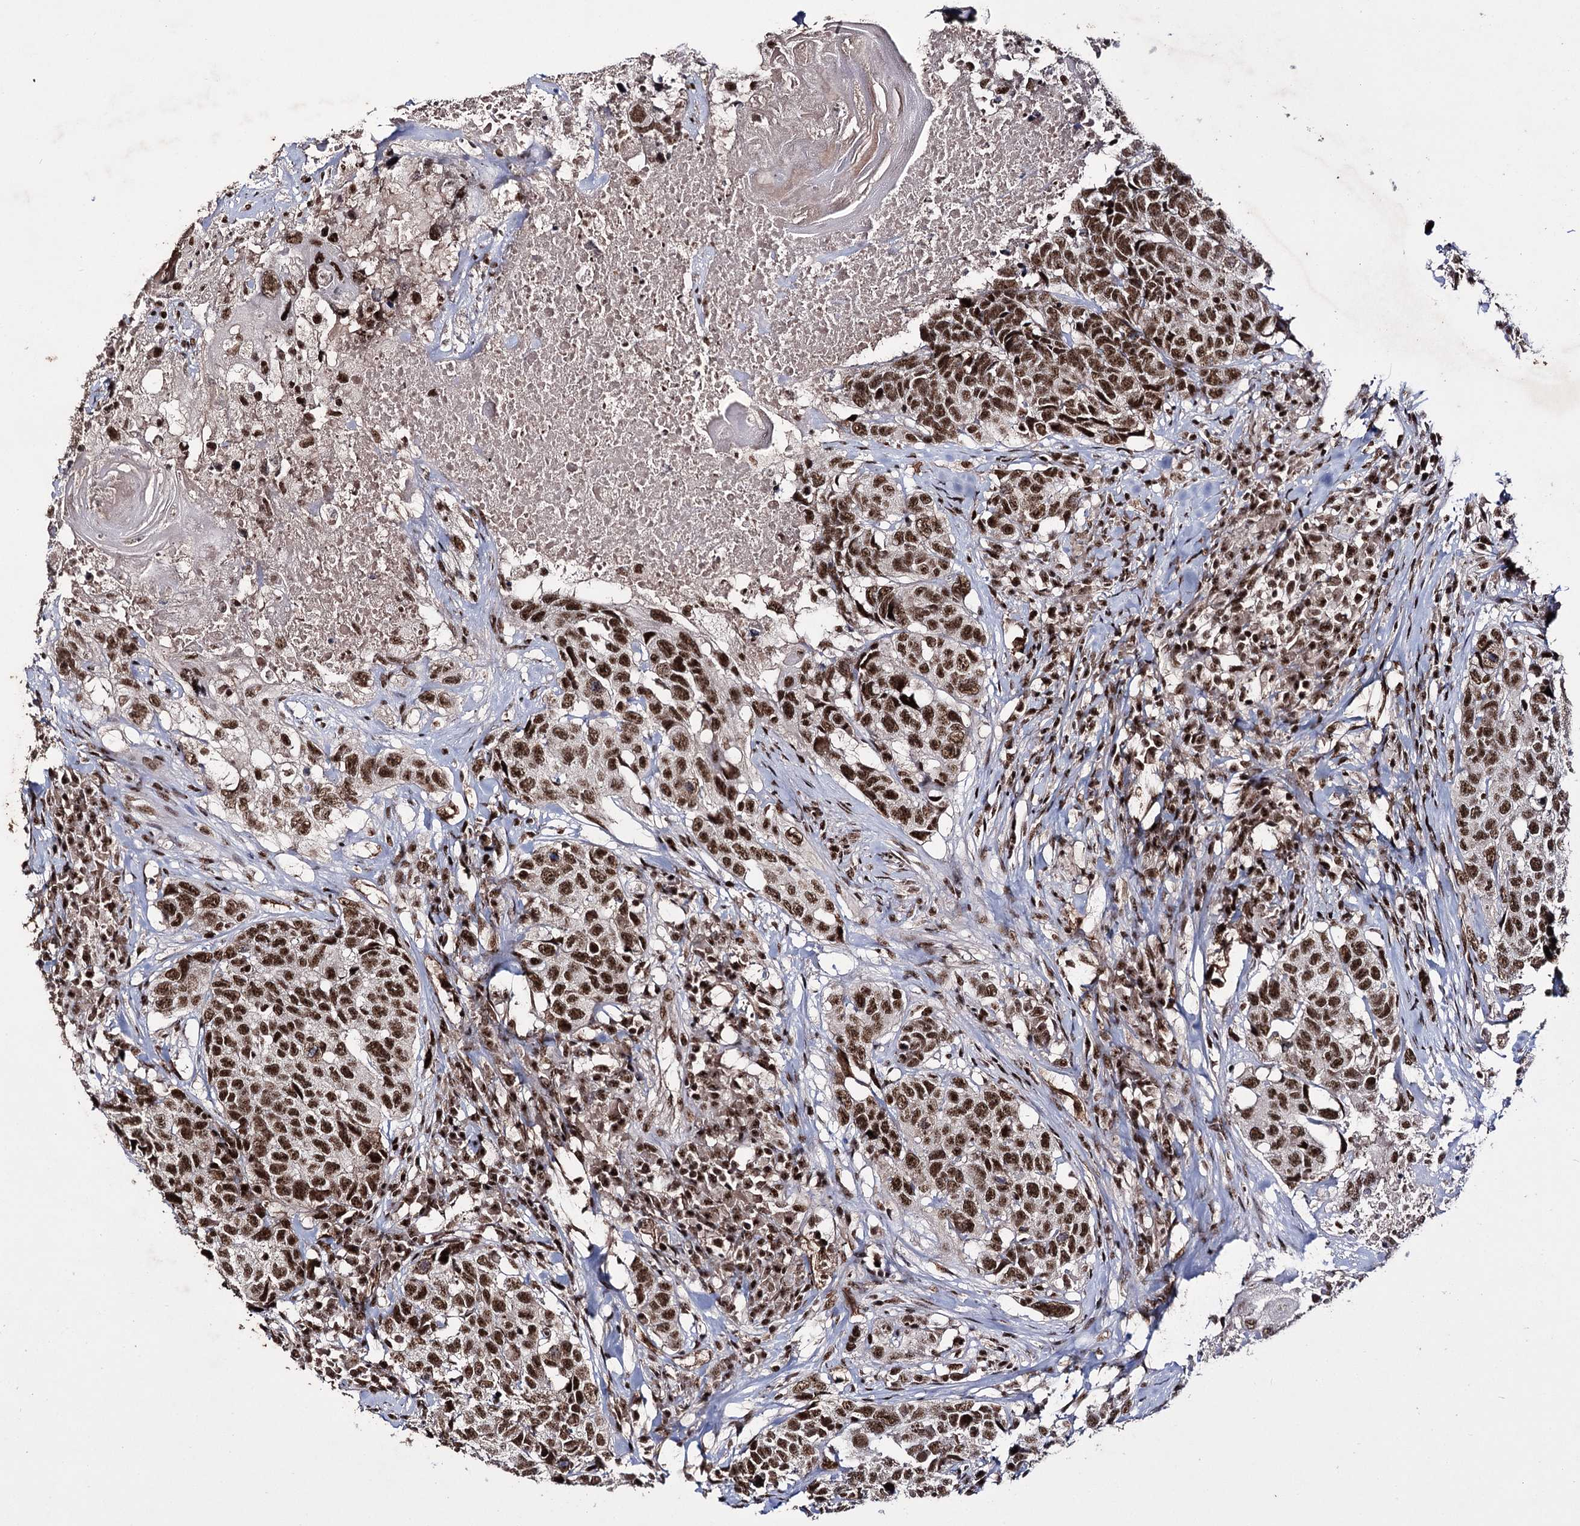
{"staining": {"intensity": "strong", "quantity": ">75%", "location": "nuclear"}, "tissue": "head and neck cancer", "cell_type": "Tumor cells", "image_type": "cancer", "snomed": [{"axis": "morphology", "description": "Squamous cell carcinoma, NOS"}, {"axis": "topography", "description": "Head-Neck"}], "caption": "The immunohistochemical stain labels strong nuclear staining in tumor cells of head and neck squamous cell carcinoma tissue.", "gene": "PRPF40A", "patient": {"sex": "male", "age": 66}}